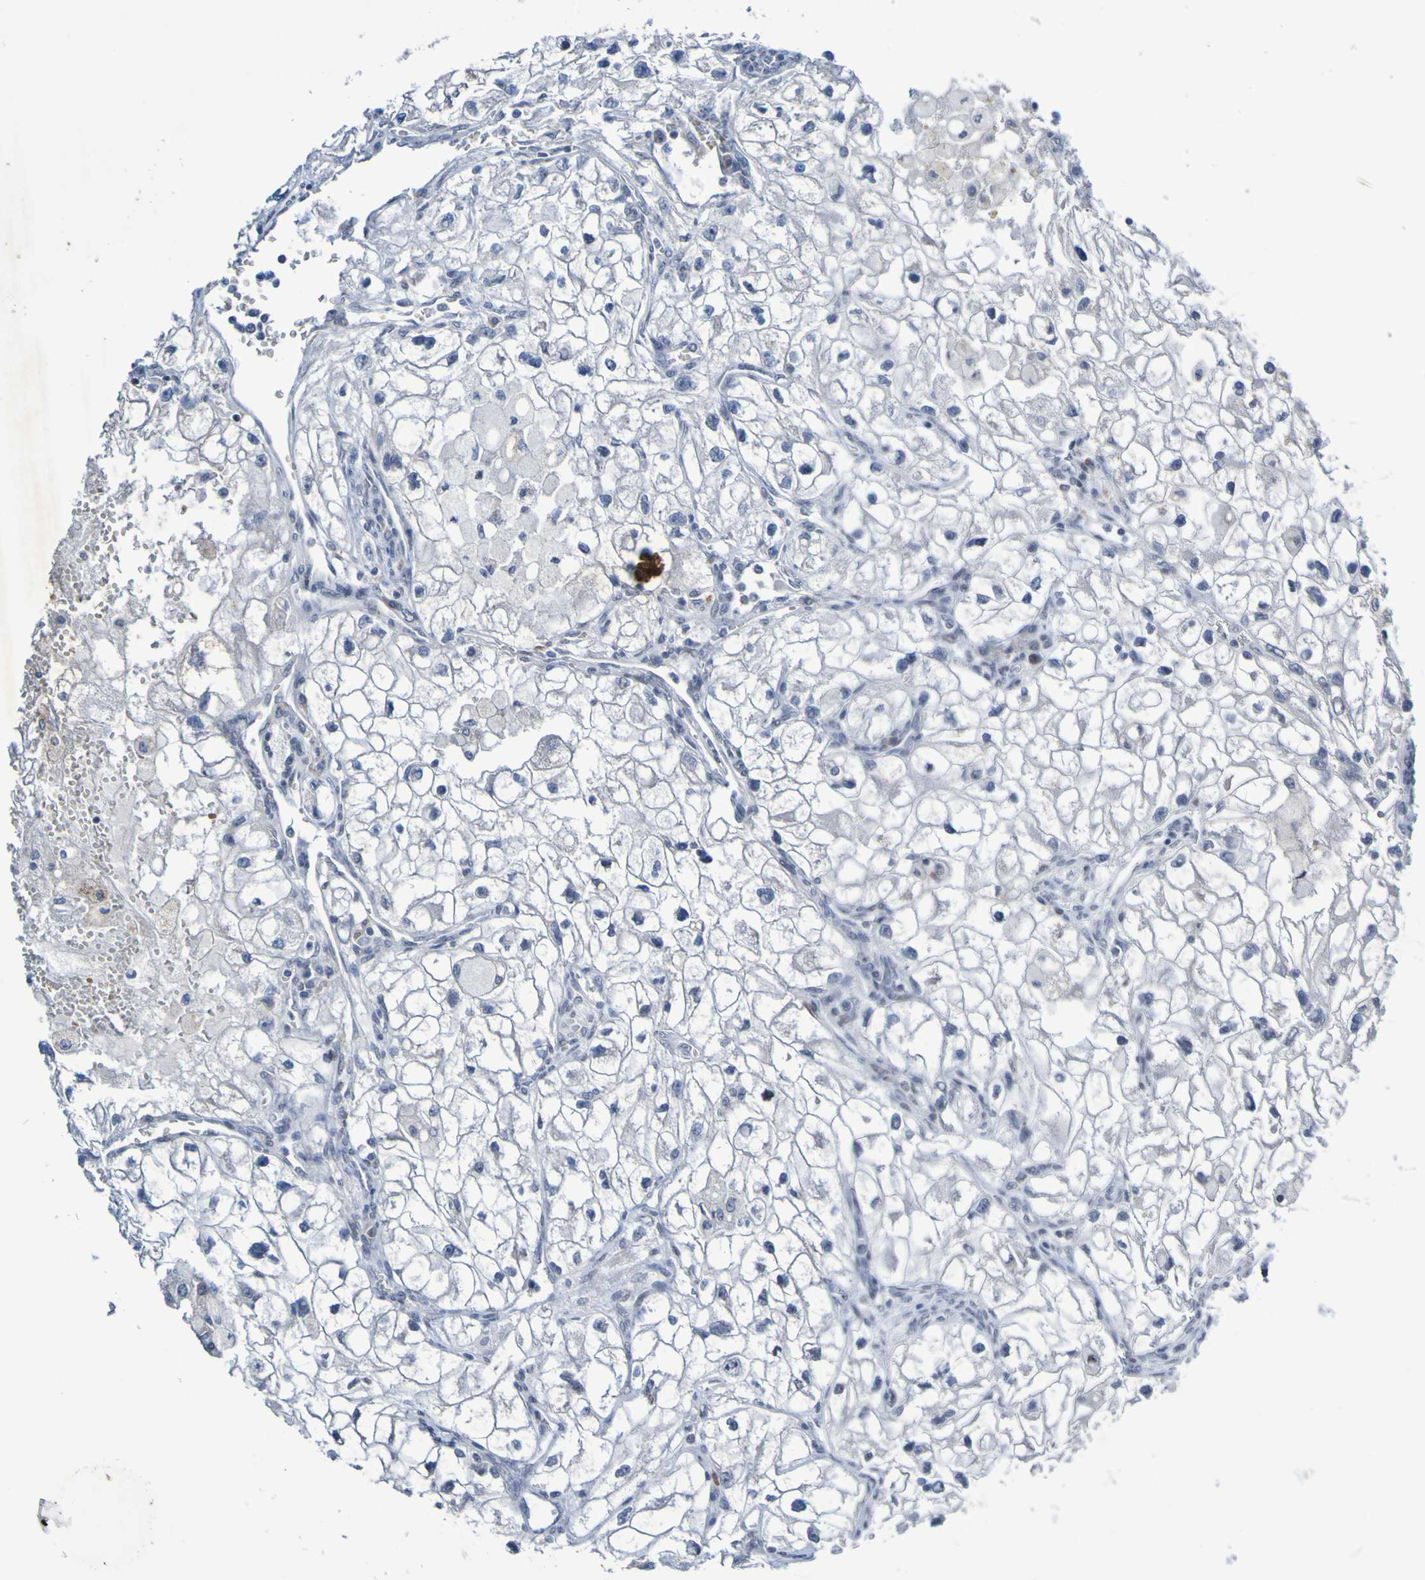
{"staining": {"intensity": "negative", "quantity": "none", "location": "none"}, "tissue": "renal cancer", "cell_type": "Tumor cells", "image_type": "cancer", "snomed": [{"axis": "morphology", "description": "Adenocarcinoma, NOS"}, {"axis": "topography", "description": "Kidney"}], "caption": "A photomicrograph of renal adenocarcinoma stained for a protein exhibits no brown staining in tumor cells.", "gene": "PCGF1", "patient": {"sex": "female", "age": 70}}